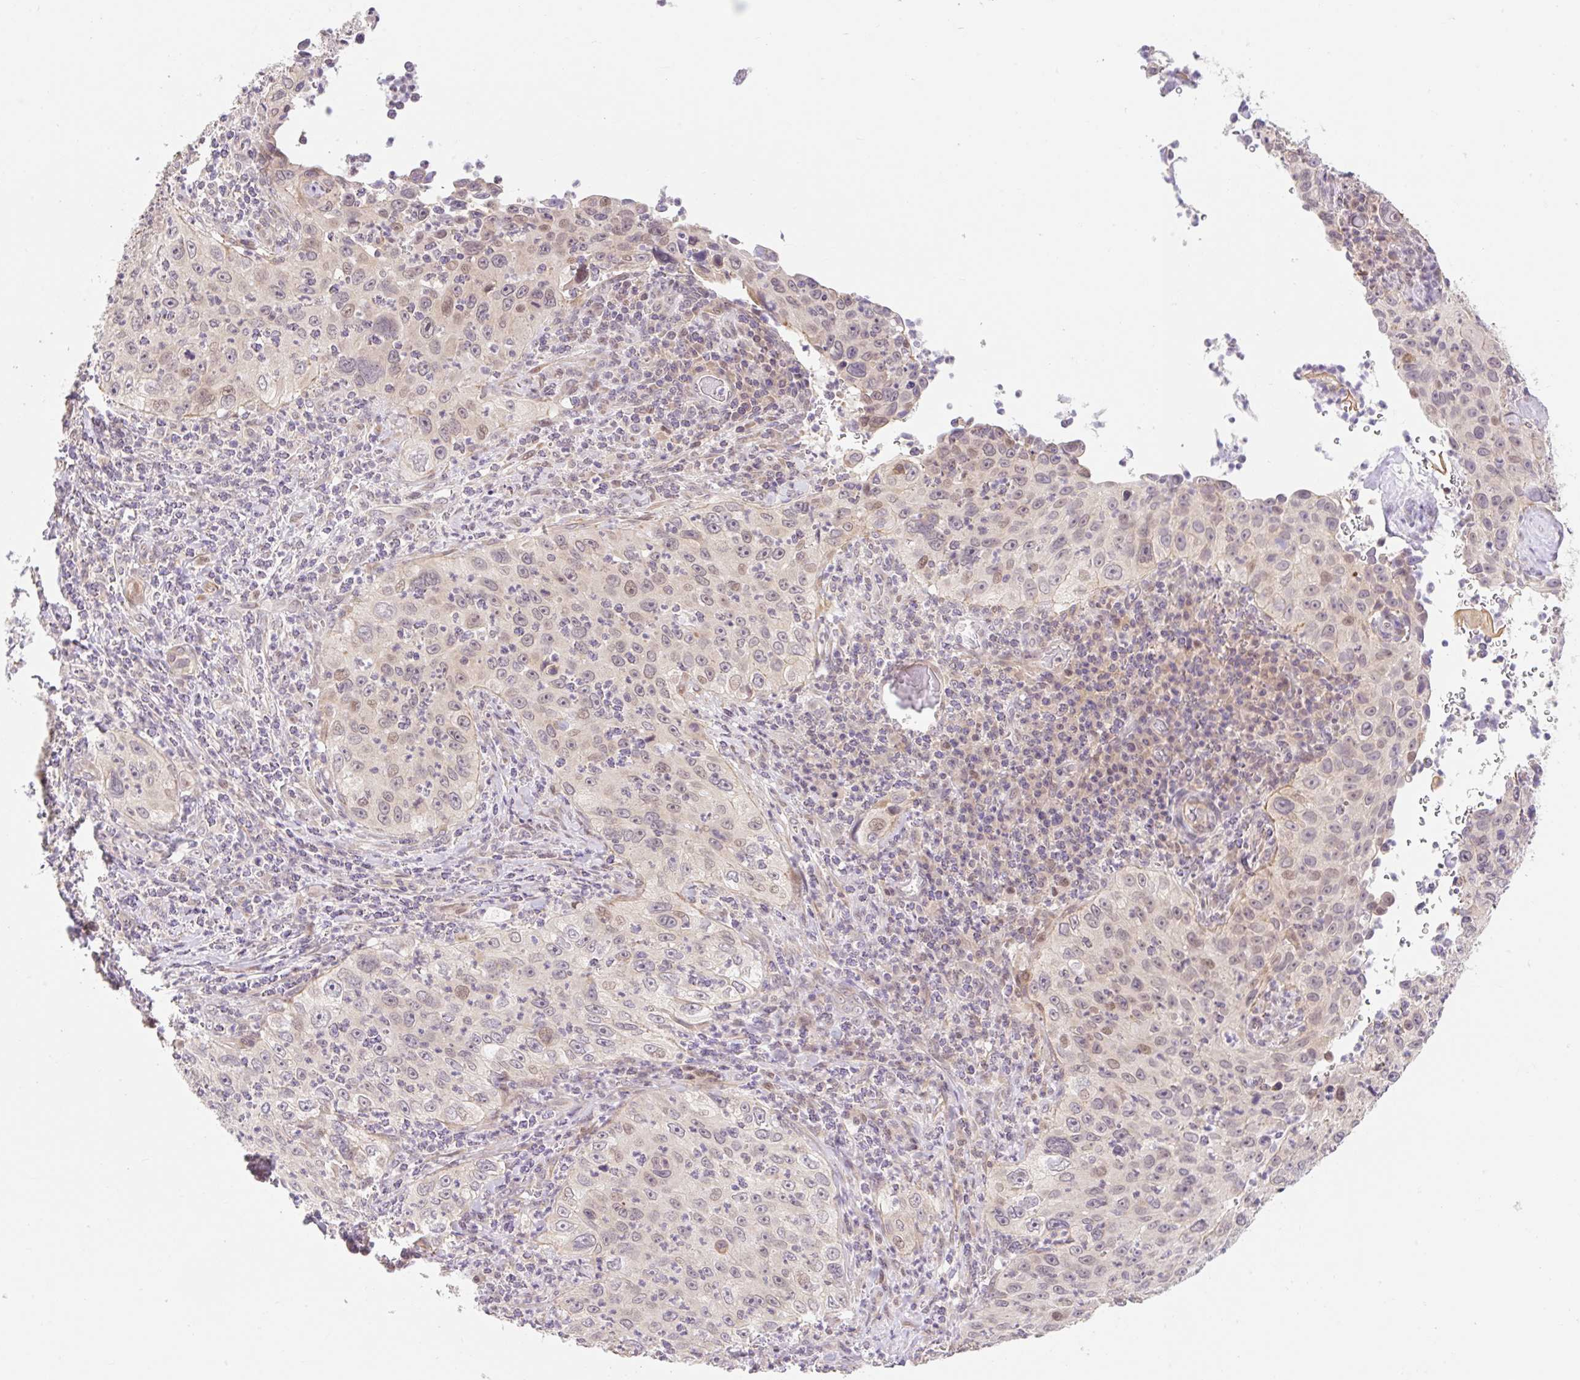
{"staining": {"intensity": "weak", "quantity": "<25%", "location": "nuclear"}, "tissue": "cervical cancer", "cell_type": "Tumor cells", "image_type": "cancer", "snomed": [{"axis": "morphology", "description": "Squamous cell carcinoma, NOS"}, {"axis": "topography", "description": "Cervix"}], "caption": "Tumor cells show no significant protein positivity in cervical cancer (squamous cell carcinoma).", "gene": "EMC10", "patient": {"sex": "female", "age": 30}}